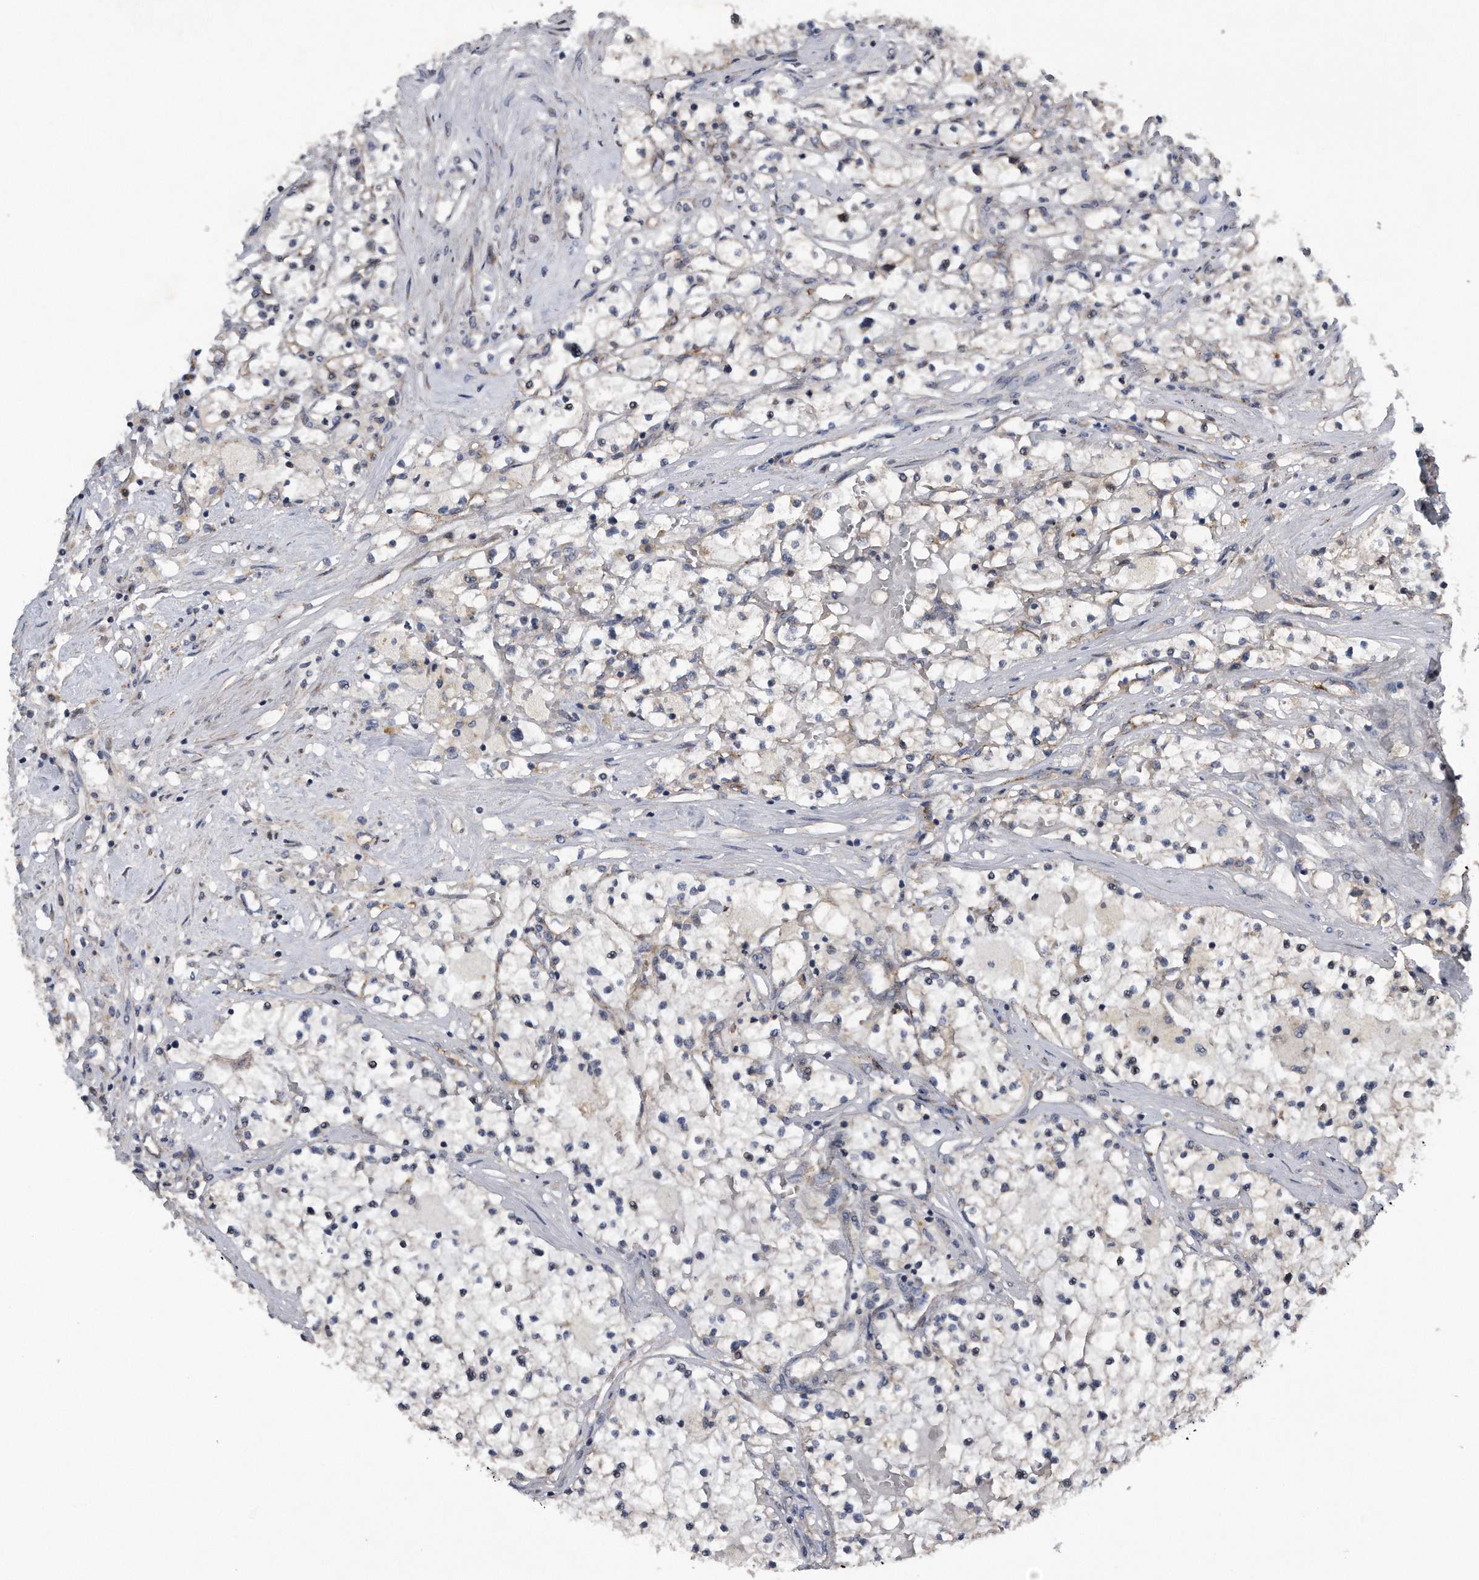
{"staining": {"intensity": "weak", "quantity": "25%-75%", "location": "cytoplasmic/membranous"}, "tissue": "renal cancer", "cell_type": "Tumor cells", "image_type": "cancer", "snomed": [{"axis": "morphology", "description": "Normal tissue, NOS"}, {"axis": "morphology", "description": "Adenocarcinoma, NOS"}, {"axis": "topography", "description": "Kidney"}], "caption": "Protein staining of adenocarcinoma (renal) tissue demonstrates weak cytoplasmic/membranous staining in approximately 25%-75% of tumor cells.", "gene": "LYRM4", "patient": {"sex": "male", "age": 68}}